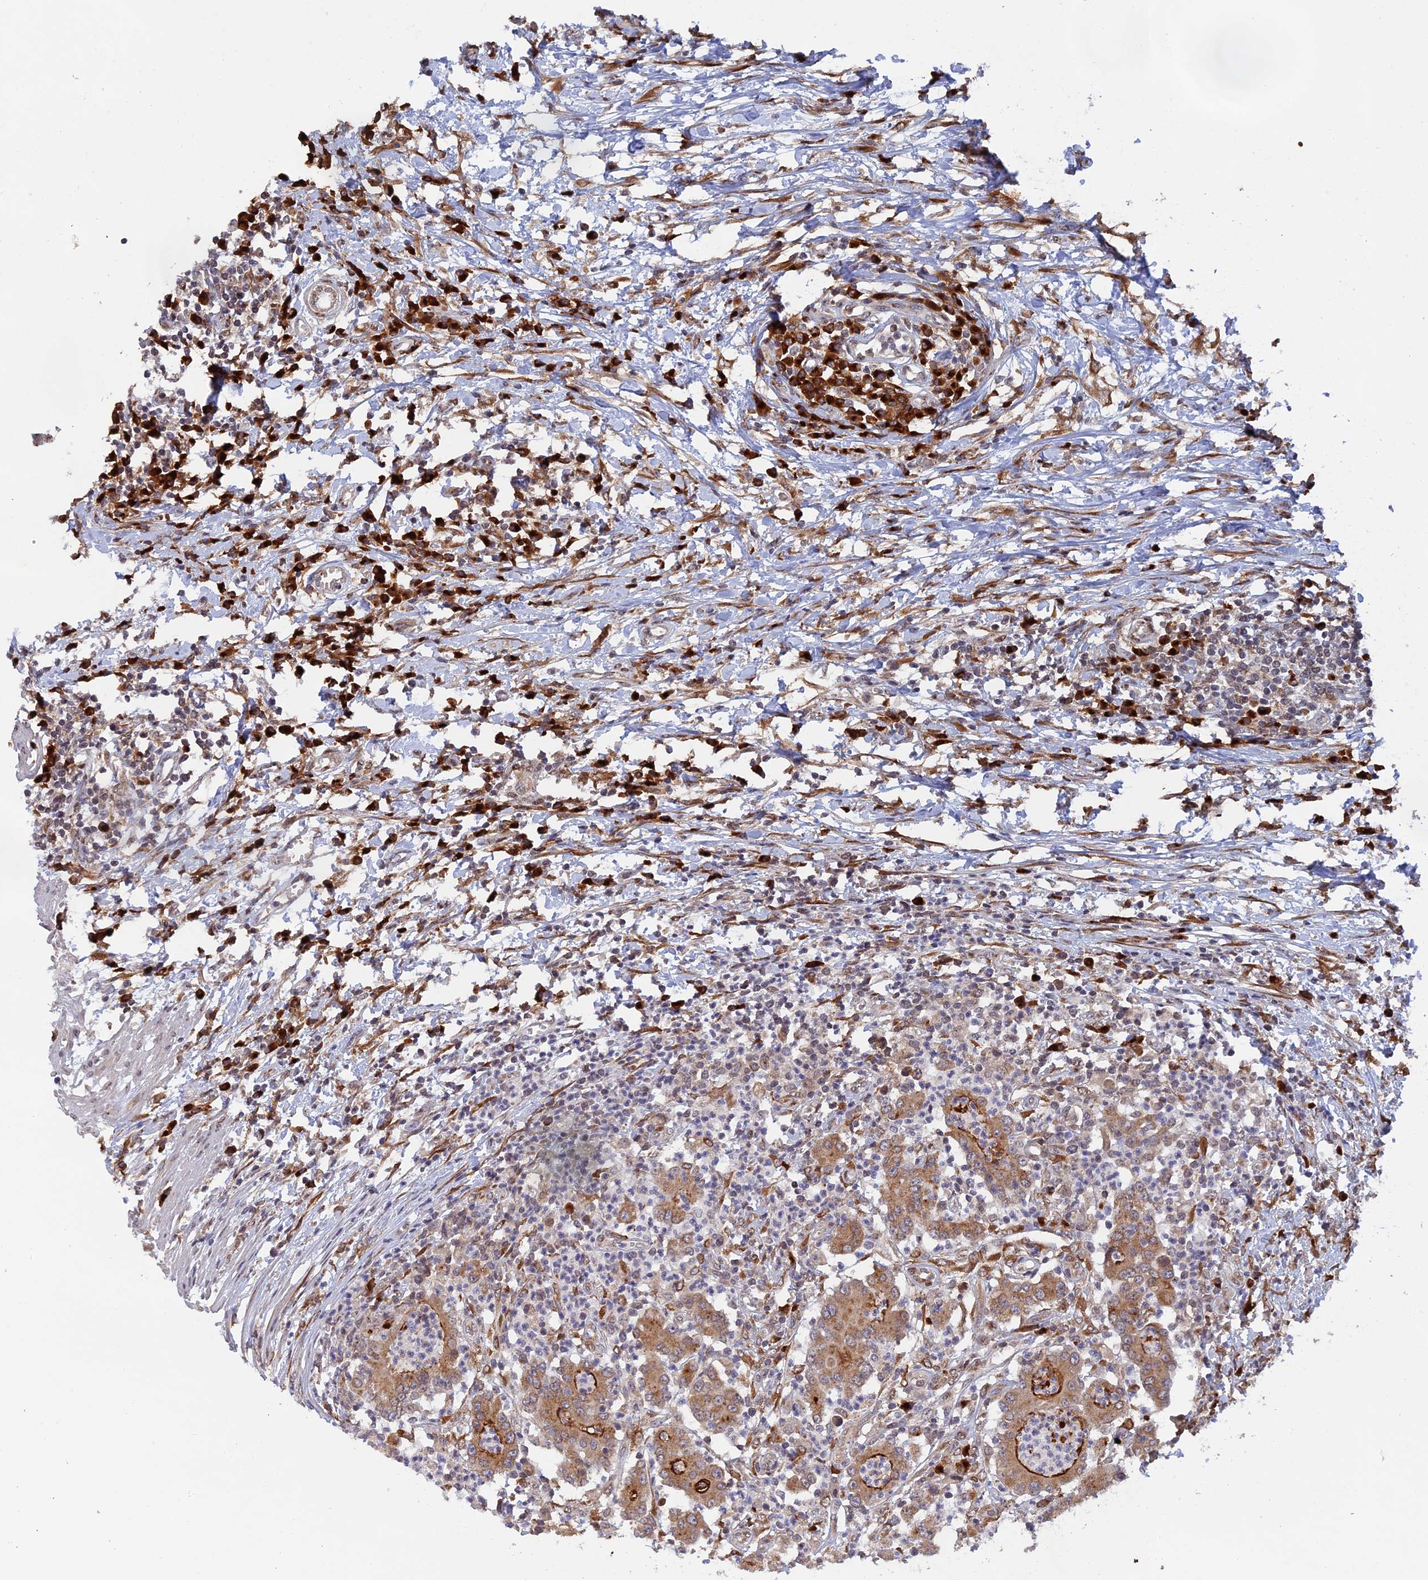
{"staining": {"intensity": "moderate", "quantity": ">75%", "location": "cytoplasmic/membranous"}, "tissue": "colorectal cancer", "cell_type": "Tumor cells", "image_type": "cancer", "snomed": [{"axis": "morphology", "description": "Adenocarcinoma, NOS"}, {"axis": "topography", "description": "Colon"}], "caption": "A high-resolution histopathology image shows IHC staining of adenocarcinoma (colorectal), which demonstrates moderate cytoplasmic/membranous expression in about >75% of tumor cells.", "gene": "SNX17", "patient": {"sex": "male", "age": 83}}